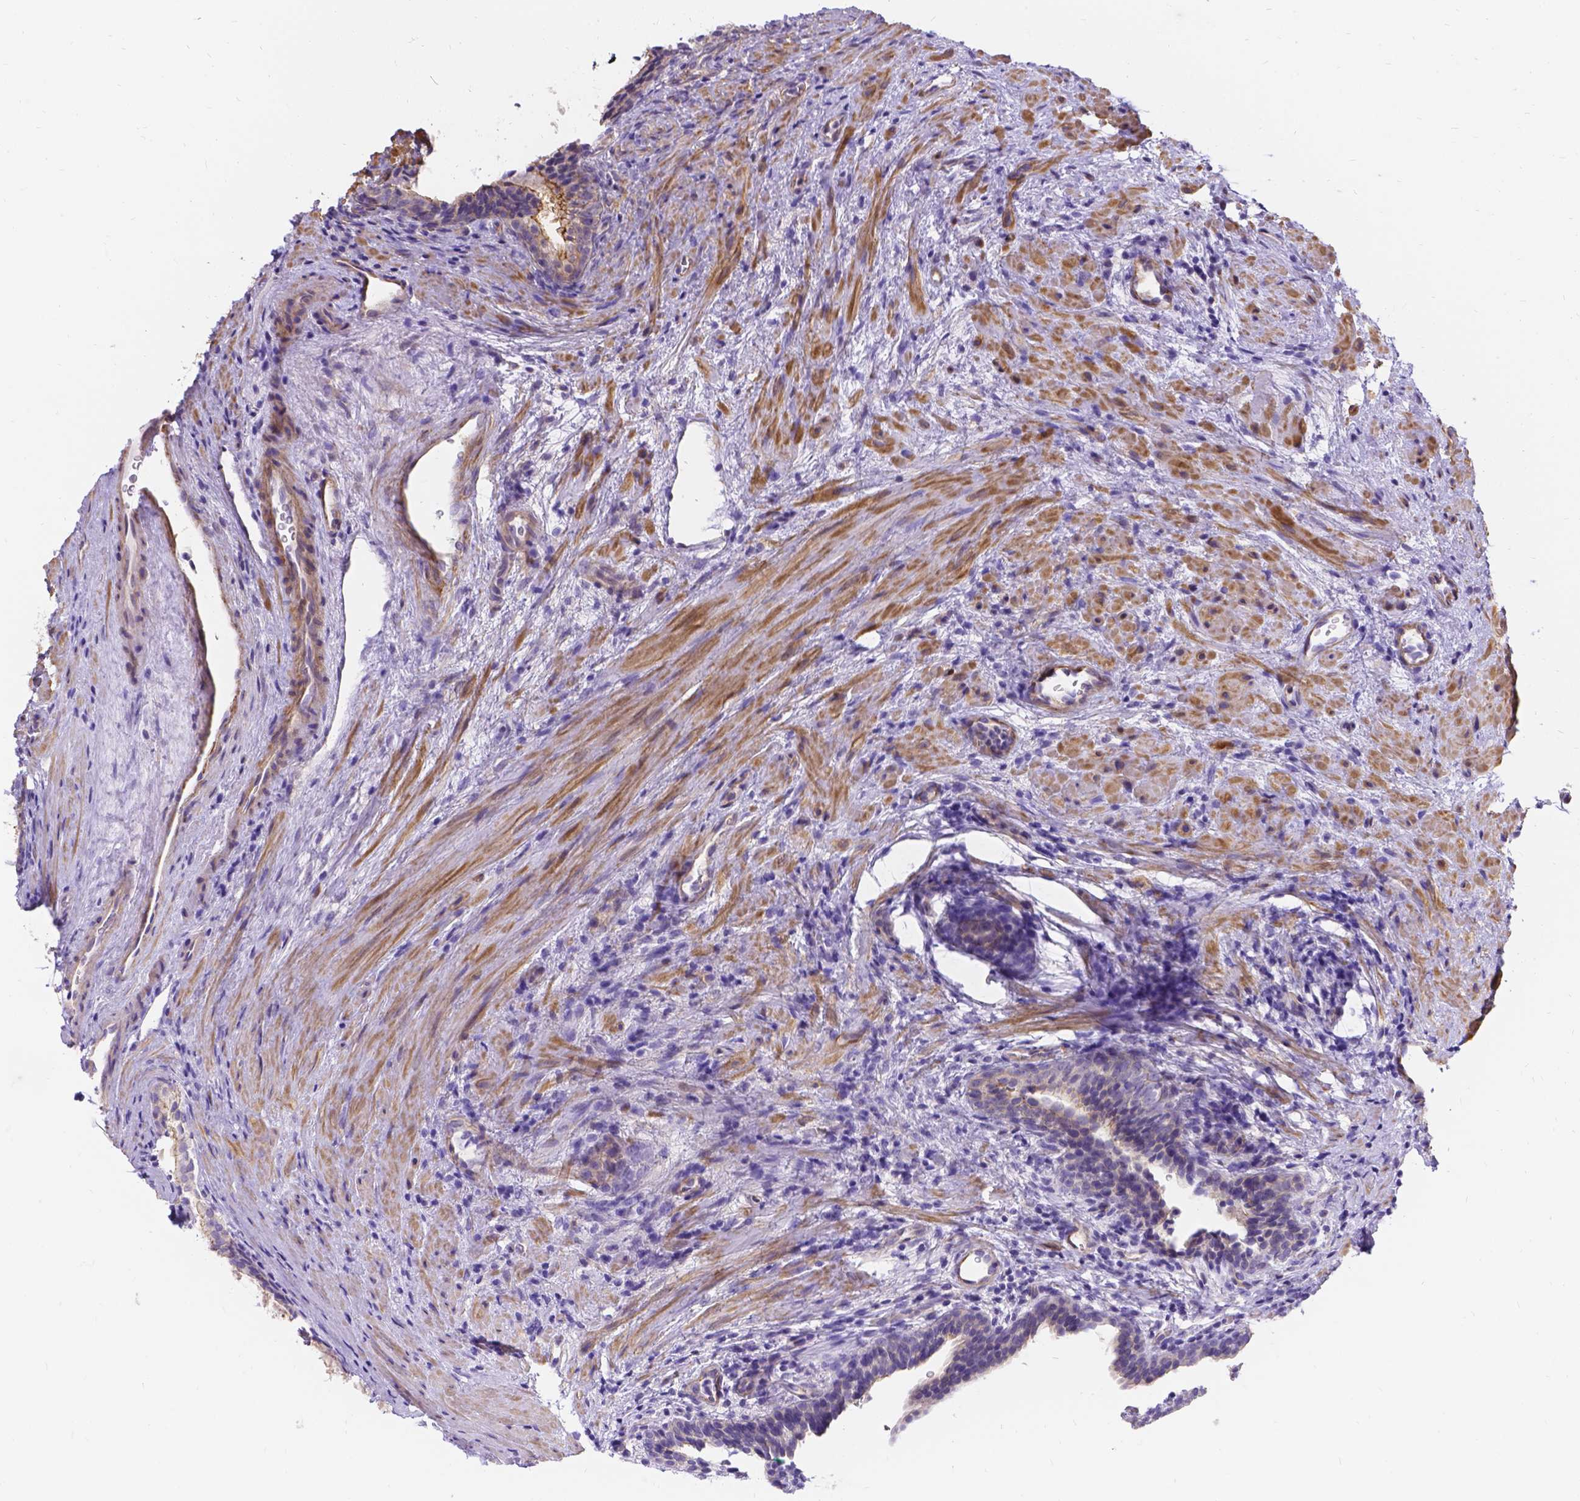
{"staining": {"intensity": "moderate", "quantity": "<25%", "location": "cytoplasmic/membranous"}, "tissue": "prostate cancer", "cell_type": "Tumor cells", "image_type": "cancer", "snomed": [{"axis": "morphology", "description": "Adenocarcinoma, Low grade"}, {"axis": "topography", "description": "Prostate and seminal vesicle, NOS"}], "caption": "Moderate cytoplasmic/membranous positivity is present in approximately <25% of tumor cells in prostate cancer.", "gene": "PALS1", "patient": {"sex": "male", "age": 71}}